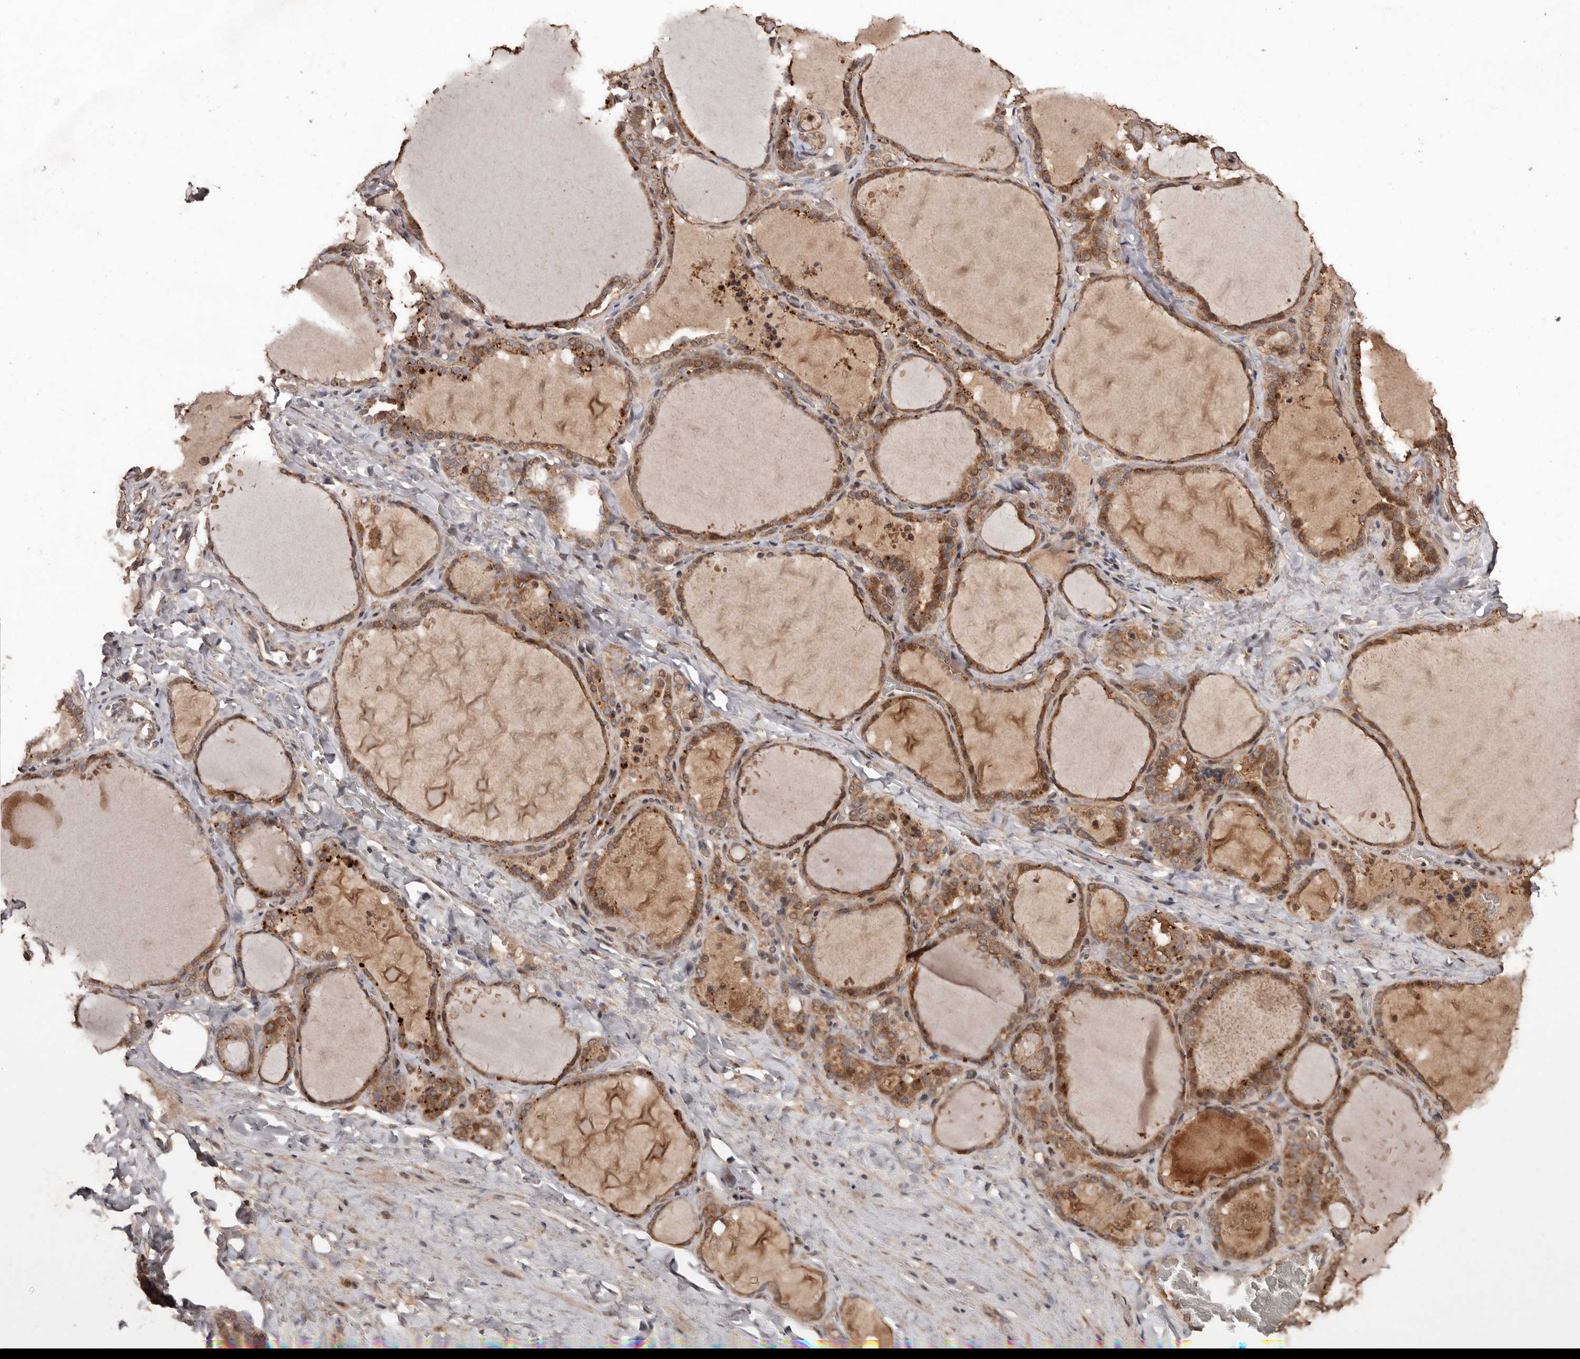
{"staining": {"intensity": "moderate", "quantity": ">75%", "location": "cytoplasmic/membranous"}, "tissue": "thyroid gland", "cell_type": "Glandular cells", "image_type": "normal", "snomed": [{"axis": "morphology", "description": "Normal tissue, NOS"}, {"axis": "topography", "description": "Thyroid gland"}], "caption": "Glandular cells display medium levels of moderate cytoplasmic/membranous positivity in approximately >75% of cells in normal thyroid gland.", "gene": "RWDD1", "patient": {"sex": "female", "age": 22}}